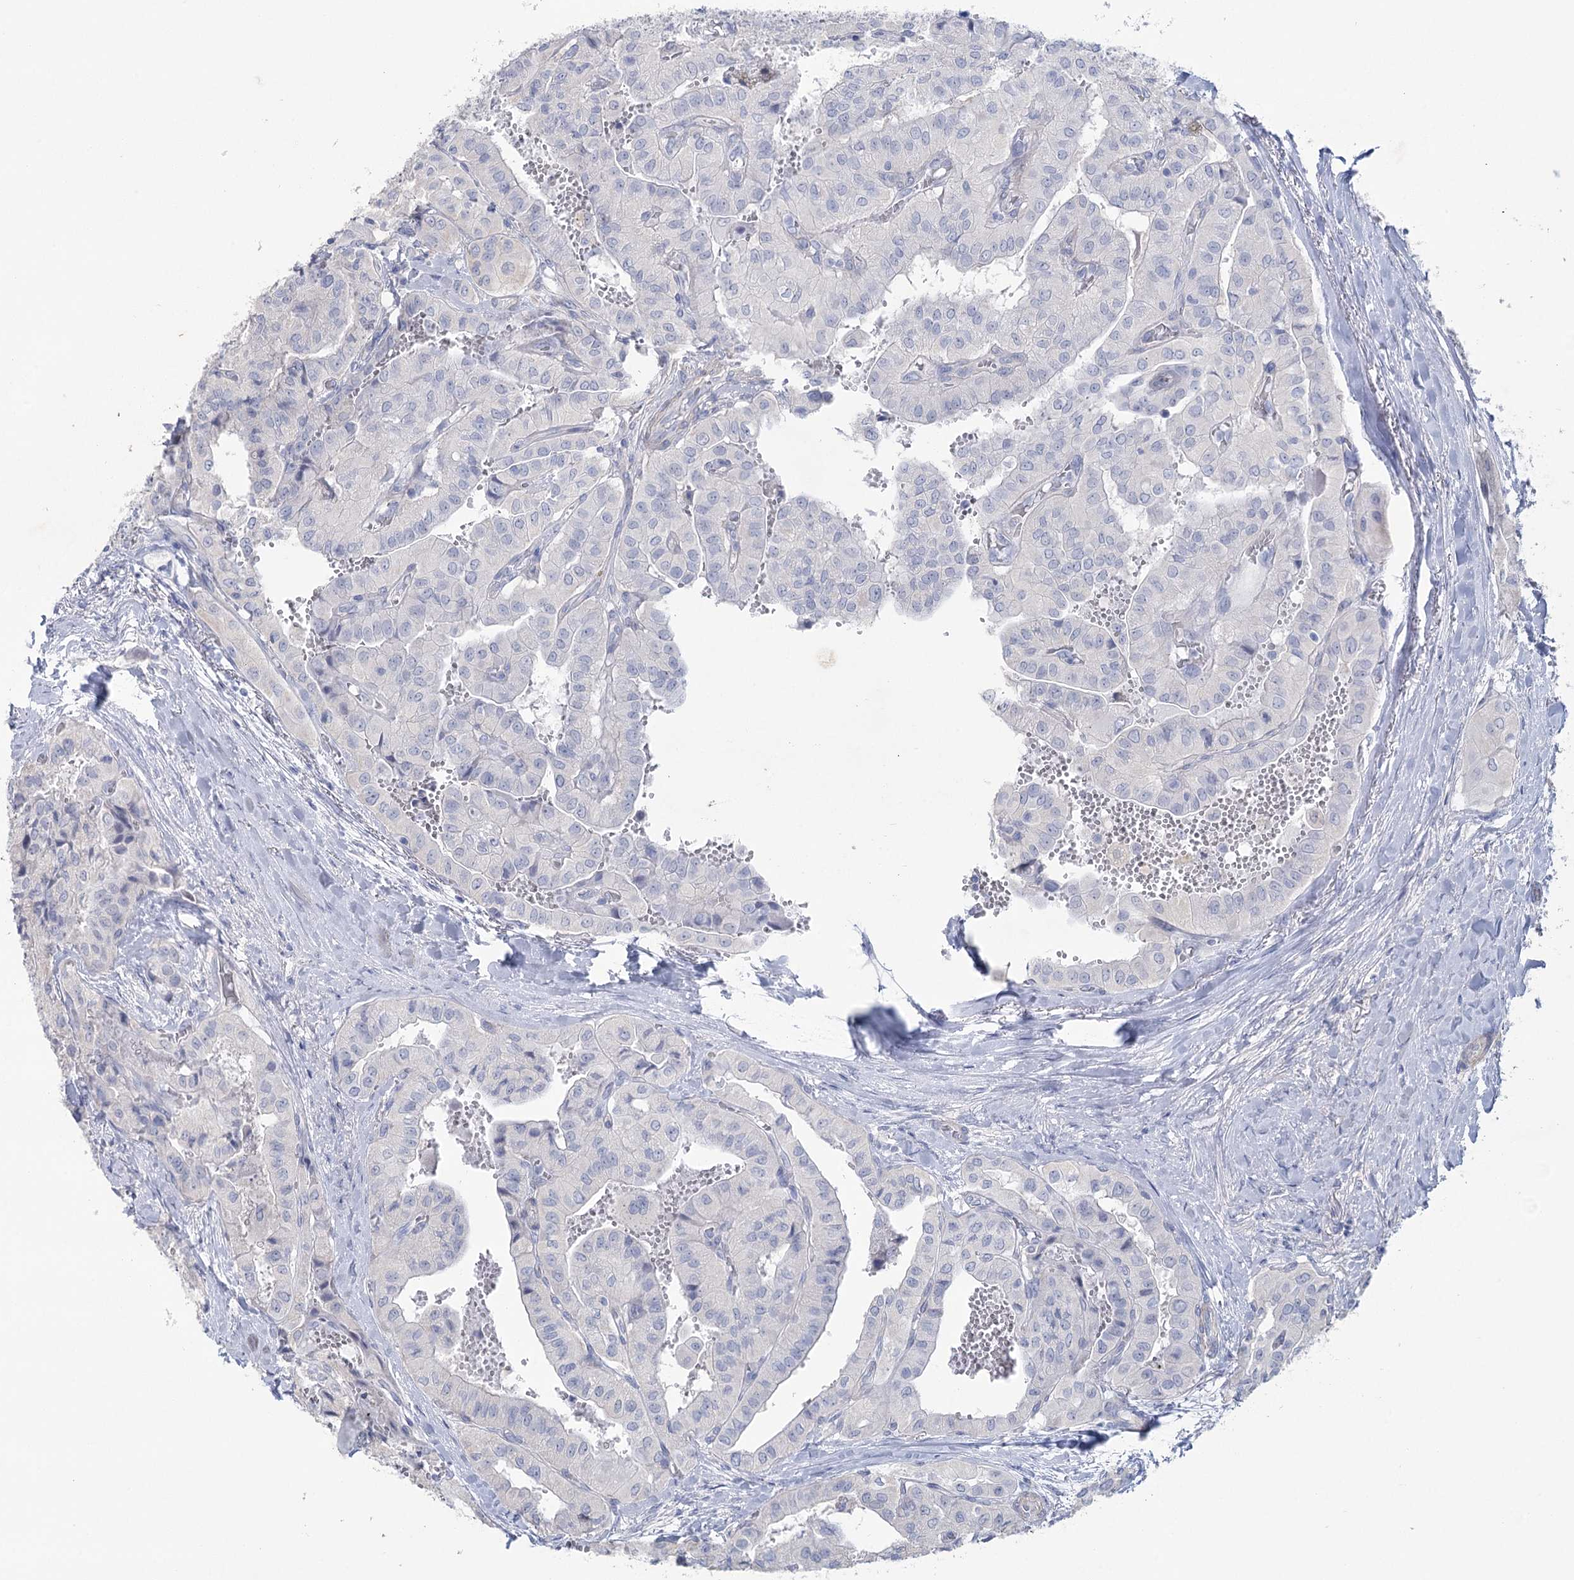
{"staining": {"intensity": "negative", "quantity": "none", "location": "none"}, "tissue": "thyroid cancer", "cell_type": "Tumor cells", "image_type": "cancer", "snomed": [{"axis": "morphology", "description": "Papillary adenocarcinoma, NOS"}, {"axis": "topography", "description": "Thyroid gland"}], "caption": "The histopathology image demonstrates no staining of tumor cells in thyroid cancer (papillary adenocarcinoma).", "gene": "CCDC88A", "patient": {"sex": "female", "age": 59}}